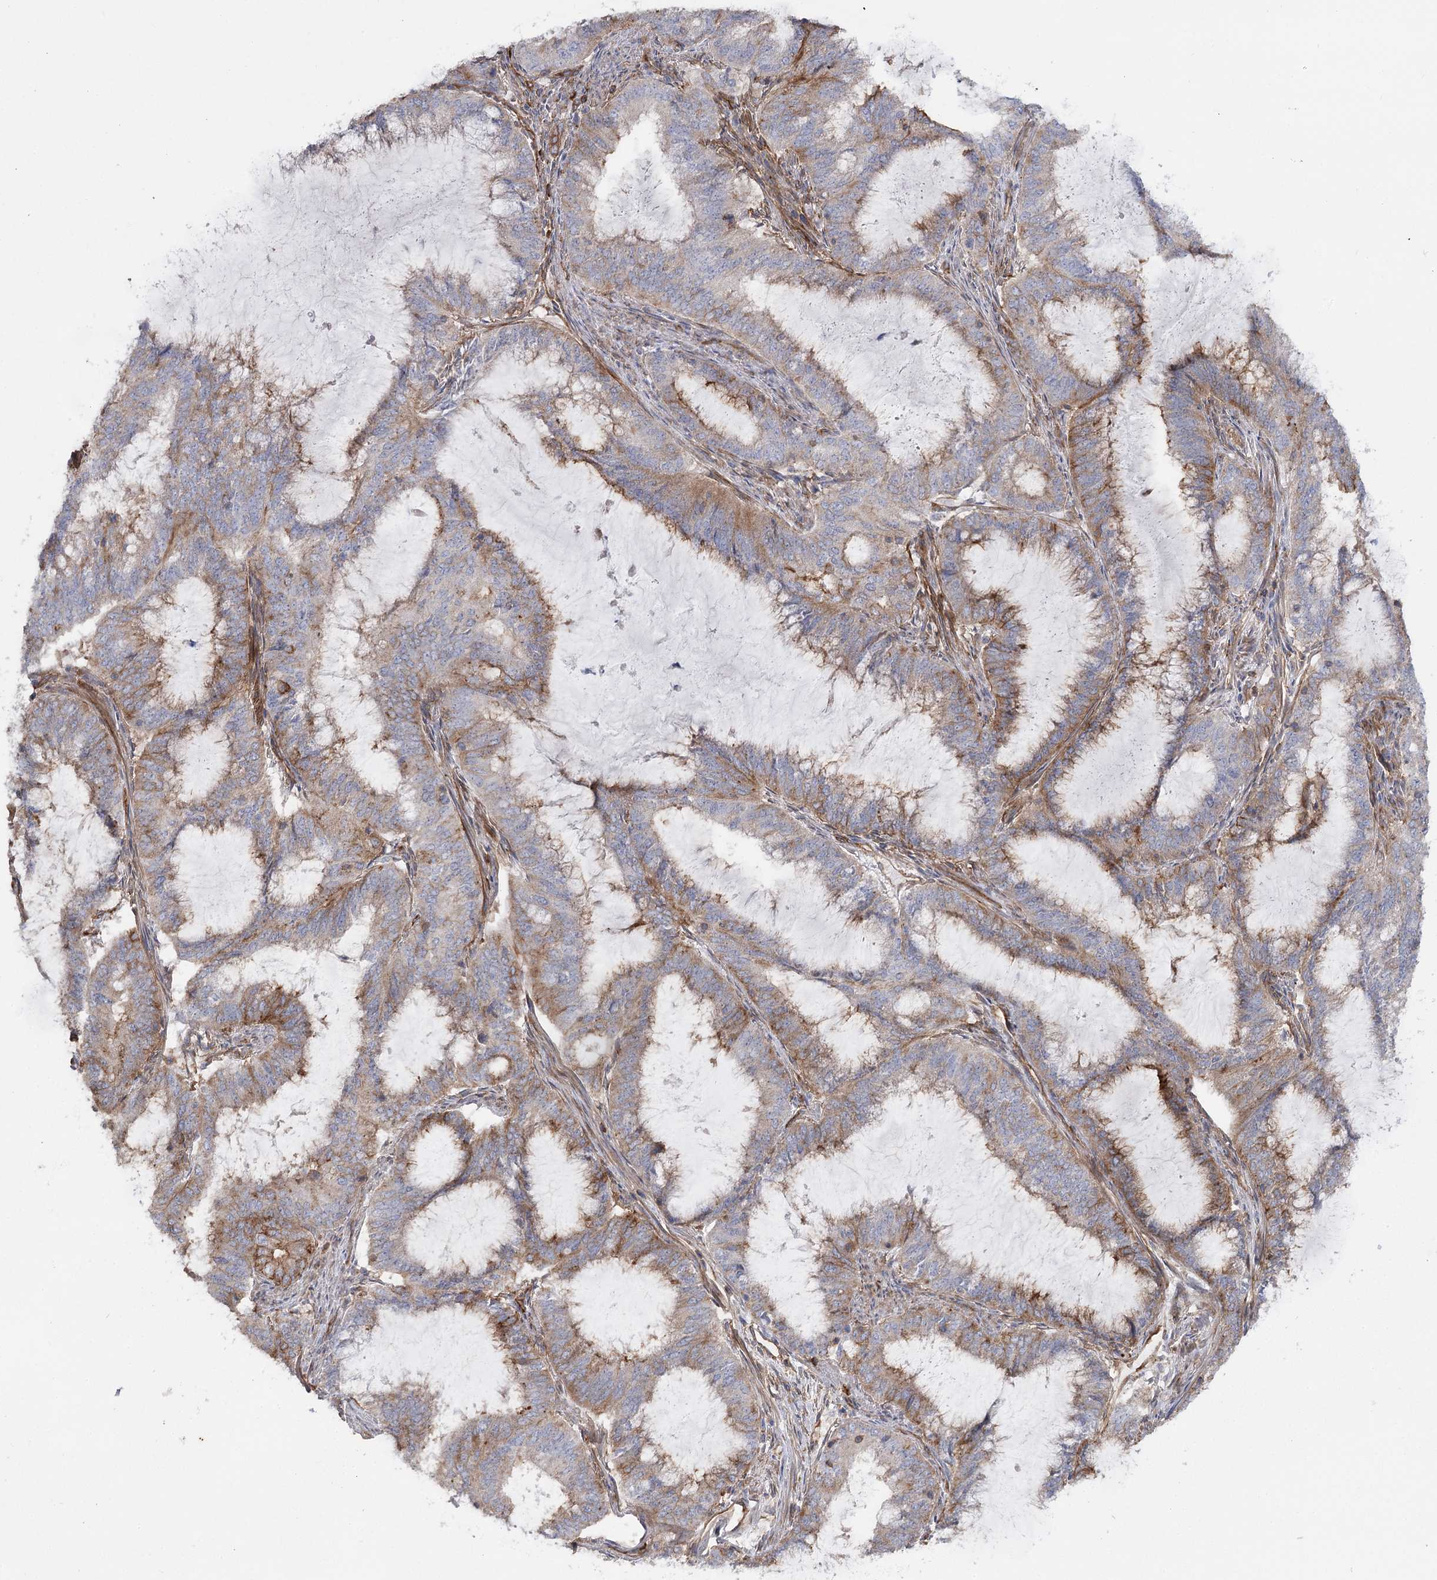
{"staining": {"intensity": "weak", "quantity": "<25%", "location": "cytoplasmic/membranous"}, "tissue": "endometrial cancer", "cell_type": "Tumor cells", "image_type": "cancer", "snomed": [{"axis": "morphology", "description": "Adenocarcinoma, NOS"}, {"axis": "topography", "description": "Endometrium"}], "caption": "This is a image of IHC staining of adenocarcinoma (endometrial), which shows no expression in tumor cells. The staining was performed using DAB to visualize the protein expression in brown, while the nuclei were stained in blue with hematoxylin (Magnification: 20x).", "gene": "SYNPO2", "patient": {"sex": "female", "age": 51}}